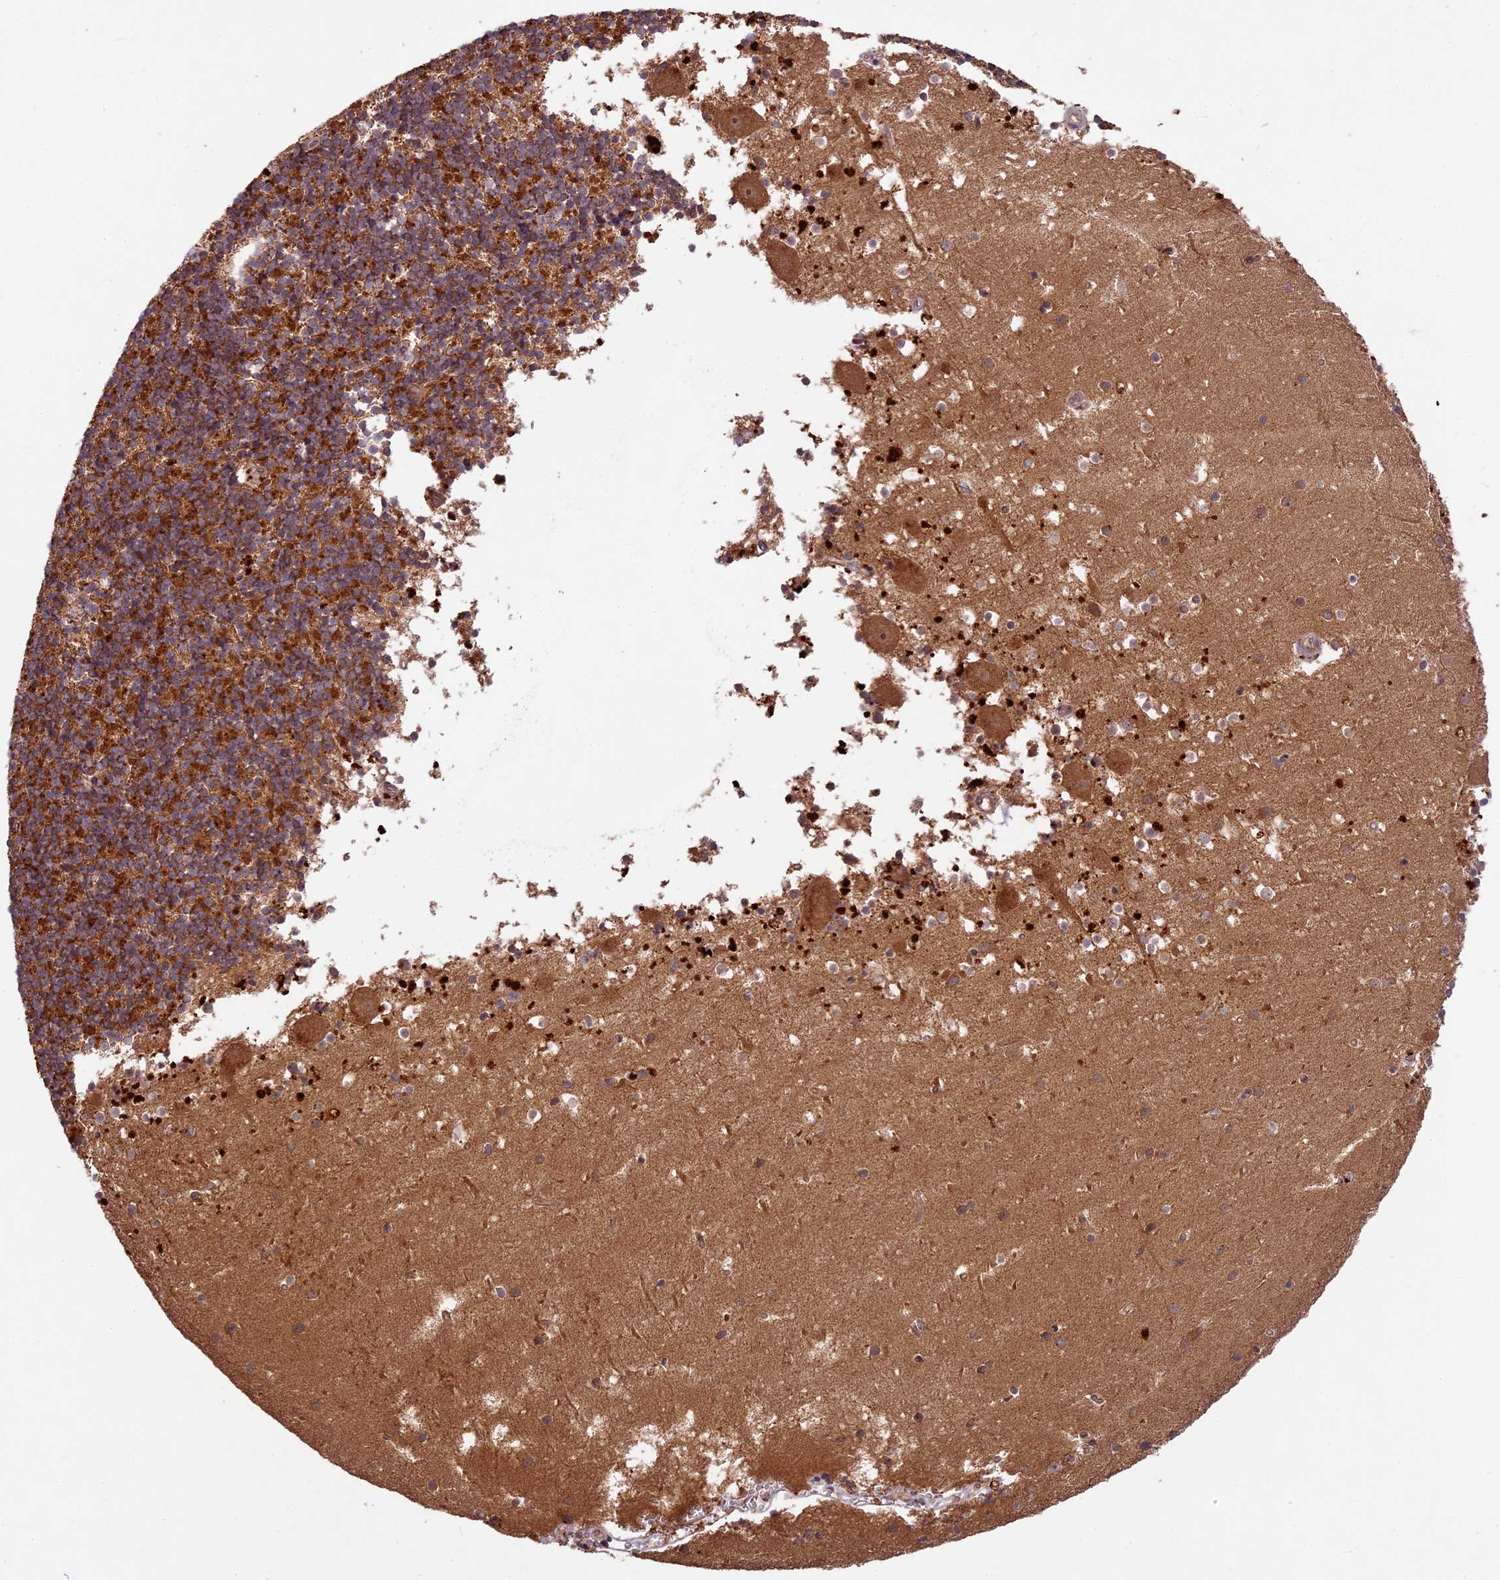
{"staining": {"intensity": "moderate", "quantity": ">75%", "location": "cytoplasmic/membranous"}, "tissue": "cerebellum", "cell_type": "Cells in granular layer", "image_type": "normal", "snomed": [{"axis": "morphology", "description": "Normal tissue, NOS"}, {"axis": "topography", "description": "Cerebellum"}], "caption": "Brown immunohistochemical staining in benign human cerebellum demonstrates moderate cytoplasmic/membranous staining in about >75% of cells in granular layer.", "gene": "CHAC1", "patient": {"sex": "male", "age": 54}}